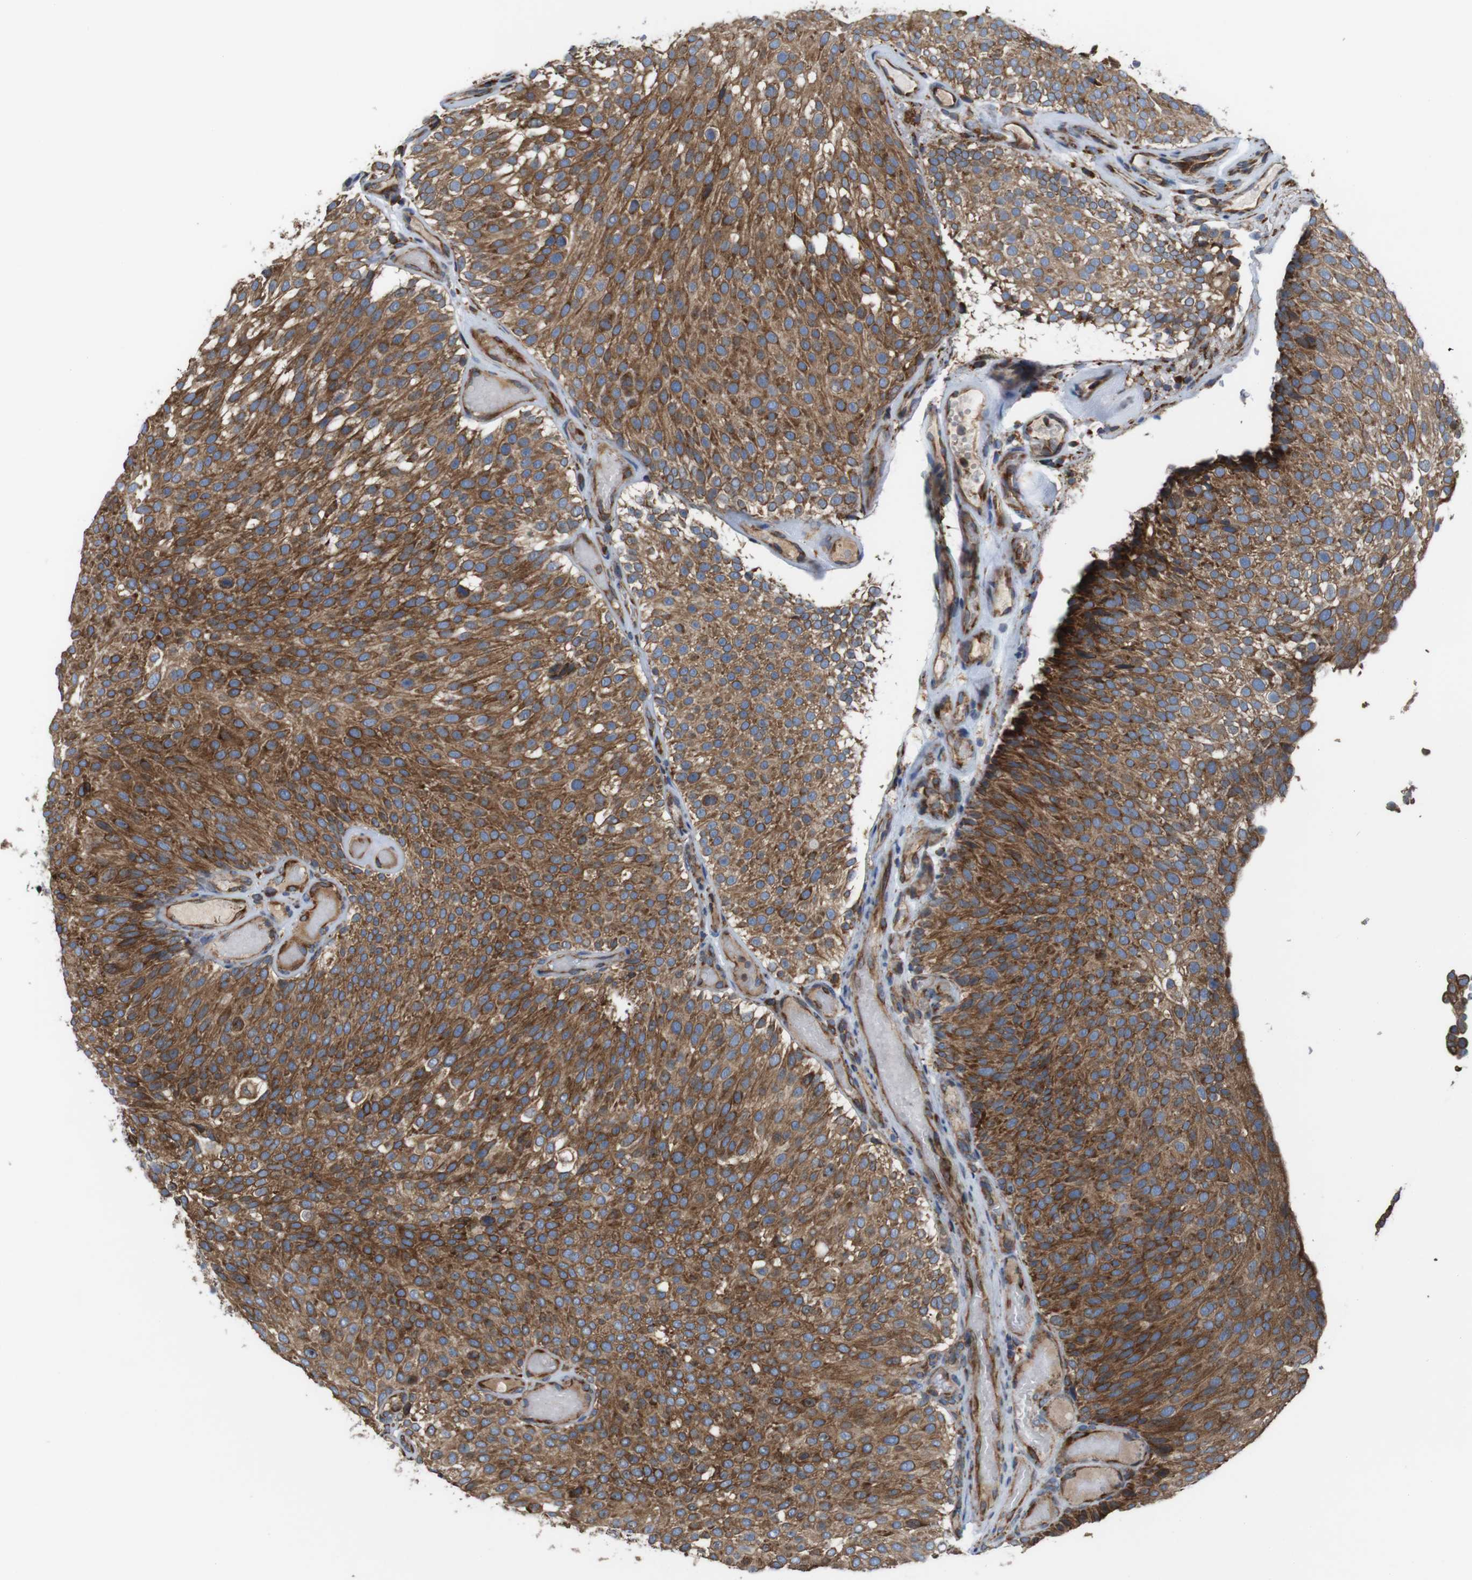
{"staining": {"intensity": "moderate", "quantity": ">75%", "location": "cytoplasmic/membranous"}, "tissue": "urothelial cancer", "cell_type": "Tumor cells", "image_type": "cancer", "snomed": [{"axis": "morphology", "description": "Urothelial carcinoma, Low grade"}, {"axis": "topography", "description": "Urinary bladder"}], "caption": "Low-grade urothelial carcinoma stained with immunohistochemistry exhibits moderate cytoplasmic/membranous expression in about >75% of tumor cells.", "gene": "UGGT1", "patient": {"sex": "male", "age": 78}}